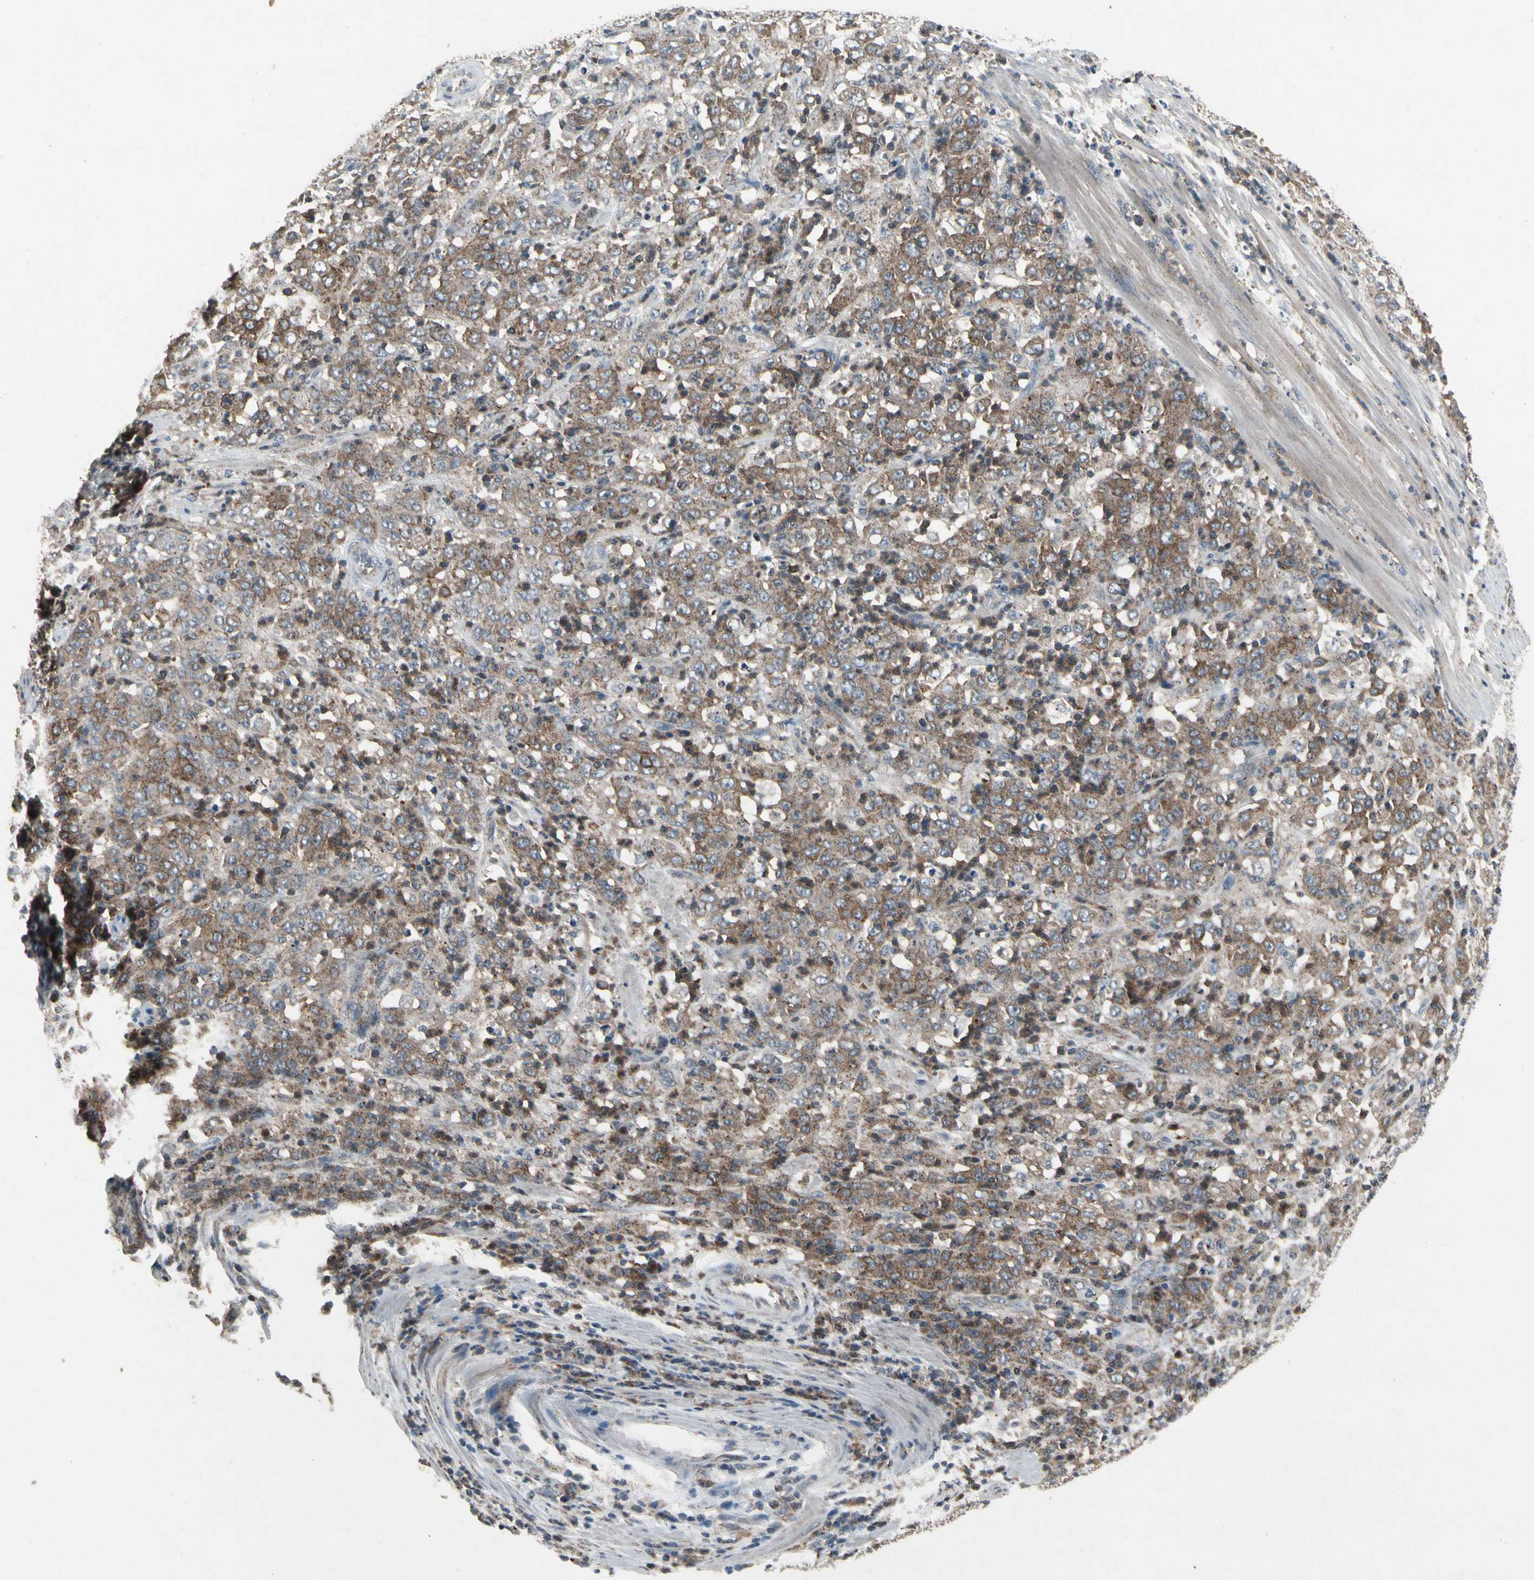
{"staining": {"intensity": "moderate", "quantity": ">75%", "location": "cytoplasmic/membranous"}, "tissue": "stomach cancer", "cell_type": "Tumor cells", "image_type": "cancer", "snomed": [{"axis": "morphology", "description": "Adenocarcinoma, NOS"}, {"axis": "topography", "description": "Stomach, lower"}], "caption": "Stomach cancer (adenocarcinoma) tissue exhibits moderate cytoplasmic/membranous expression in about >75% of tumor cells, visualized by immunohistochemistry.", "gene": "NMI", "patient": {"sex": "female", "age": 71}}